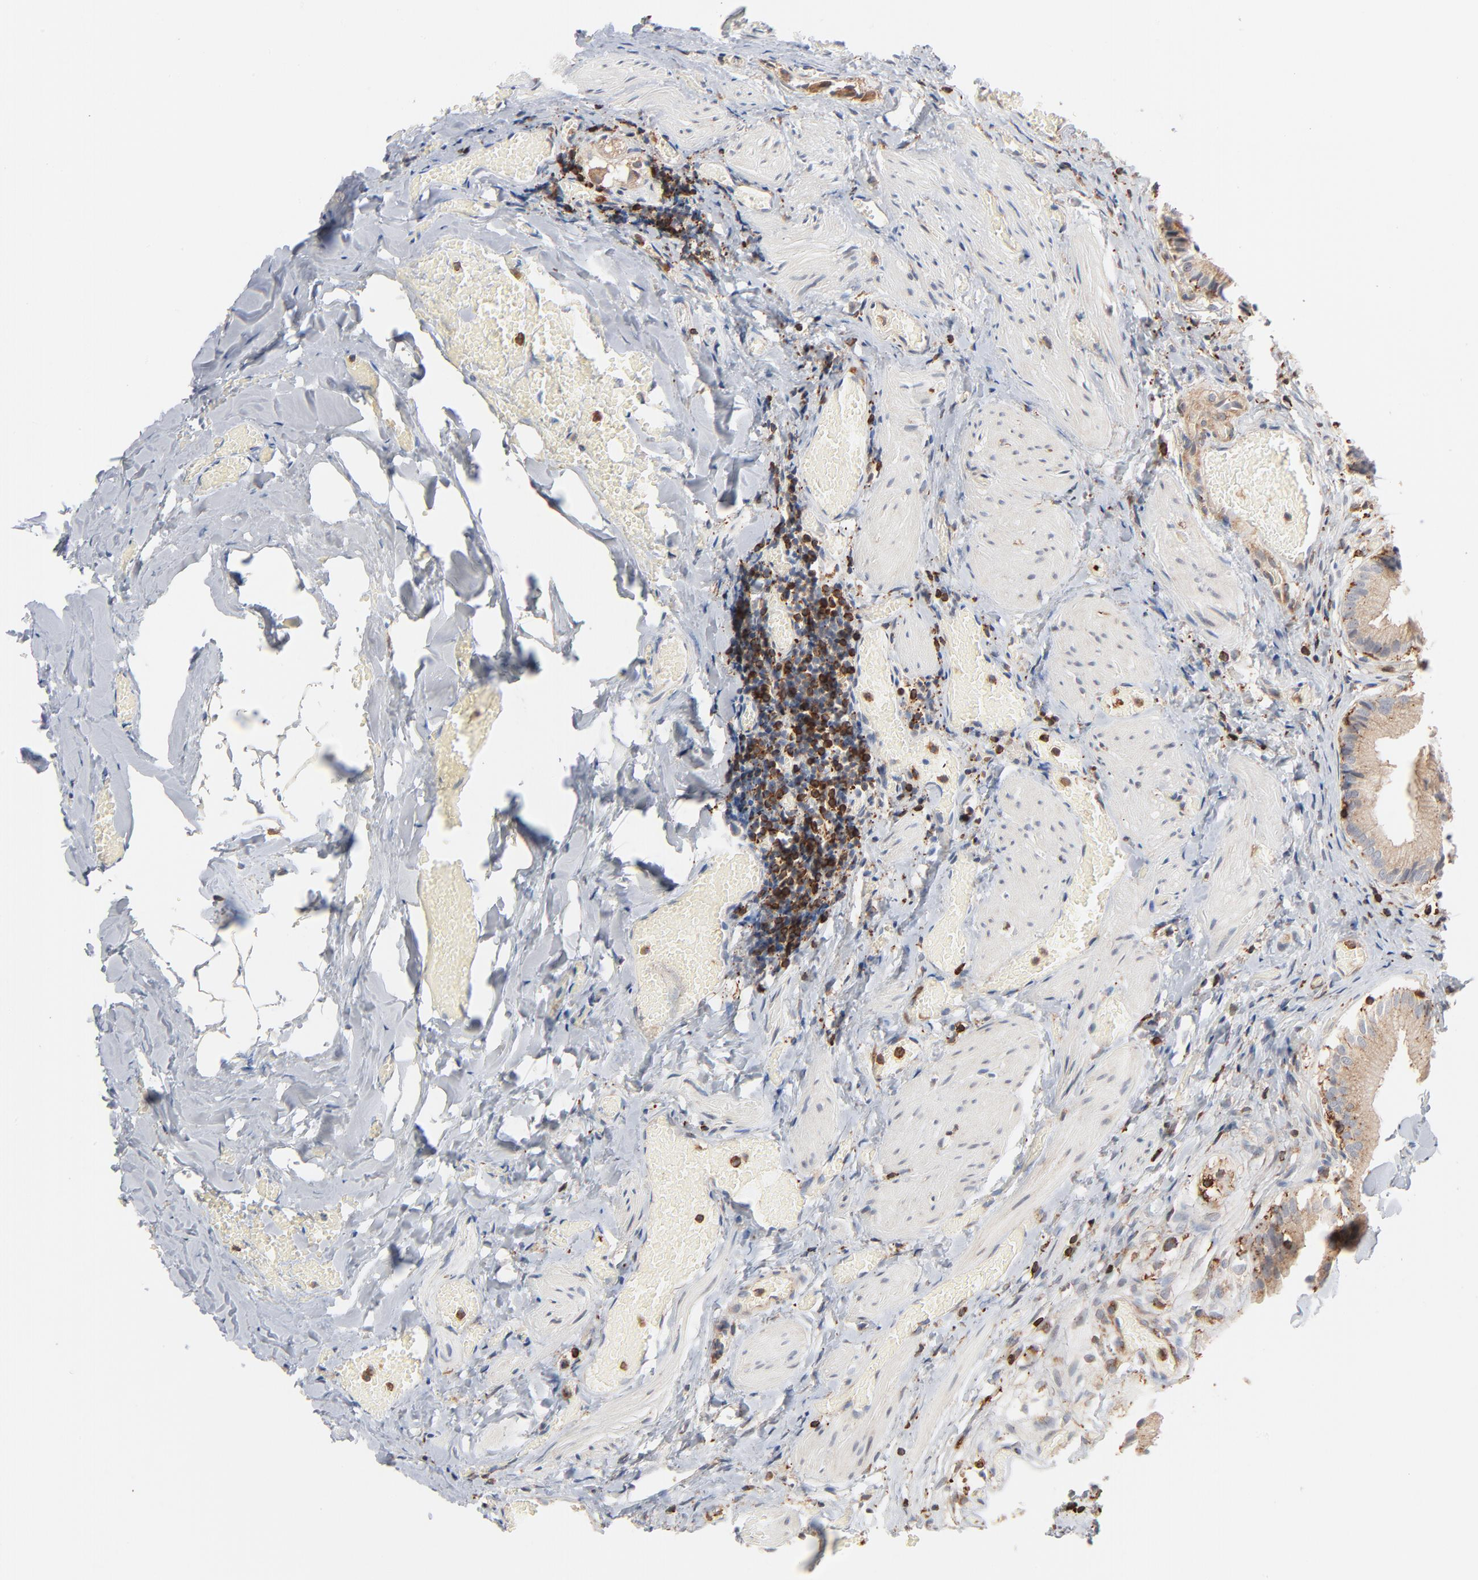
{"staining": {"intensity": "weak", "quantity": ">75%", "location": "cytoplasmic/membranous"}, "tissue": "gallbladder", "cell_type": "Glandular cells", "image_type": "normal", "snomed": [{"axis": "morphology", "description": "Normal tissue, NOS"}, {"axis": "topography", "description": "Gallbladder"}], "caption": "This micrograph reveals normal gallbladder stained with immunohistochemistry to label a protein in brown. The cytoplasmic/membranous of glandular cells show weak positivity for the protein. Nuclei are counter-stained blue.", "gene": "SH3KBP1", "patient": {"sex": "male", "age": 65}}